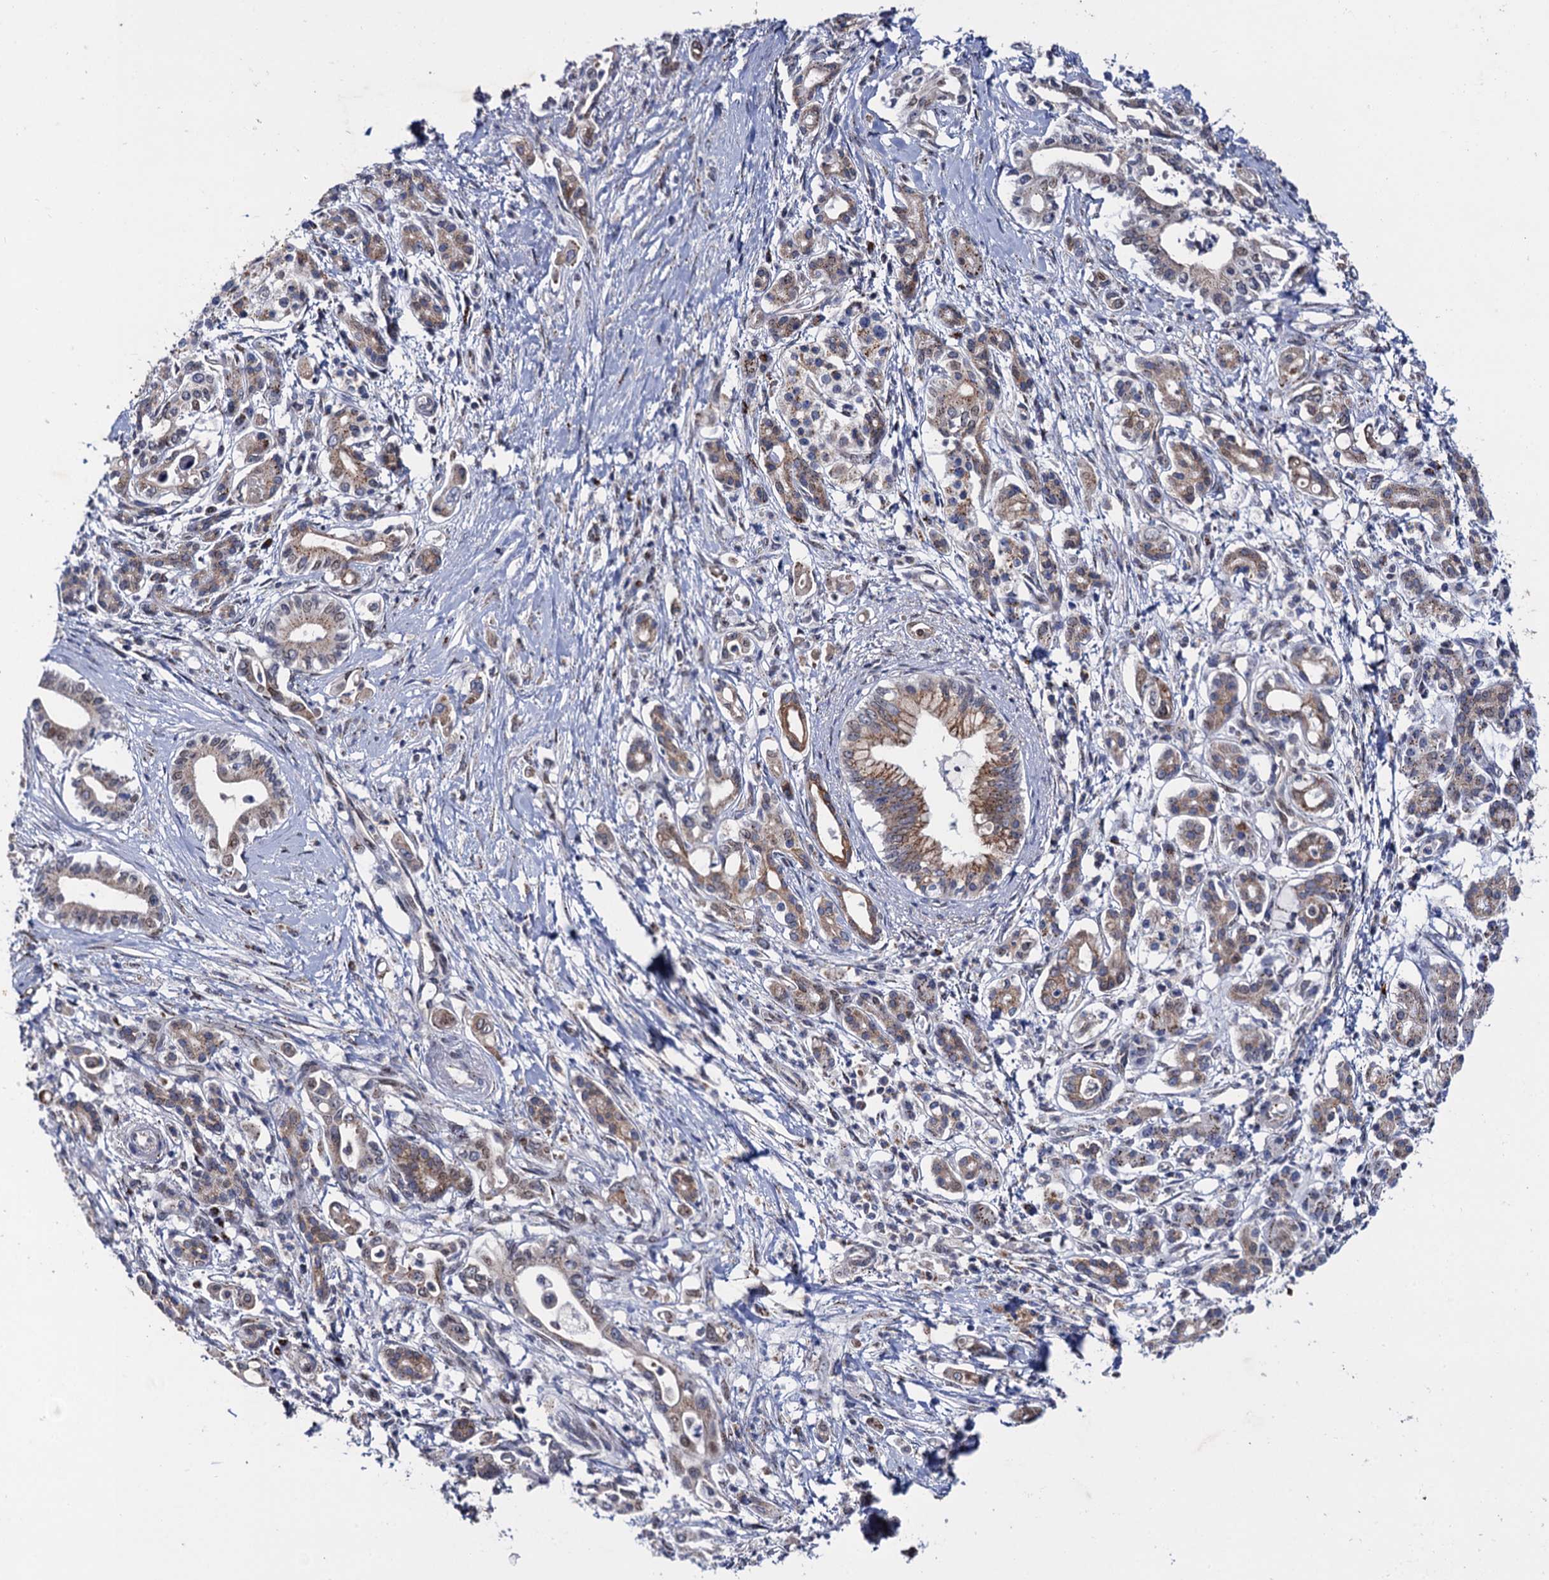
{"staining": {"intensity": "moderate", "quantity": ">75%", "location": "cytoplasmic/membranous"}, "tissue": "pancreatic cancer", "cell_type": "Tumor cells", "image_type": "cancer", "snomed": [{"axis": "morphology", "description": "Adenocarcinoma, NOS"}, {"axis": "topography", "description": "Pancreas"}], "caption": "Immunohistochemistry micrograph of neoplastic tissue: human pancreatic adenocarcinoma stained using immunohistochemistry shows medium levels of moderate protein expression localized specifically in the cytoplasmic/membranous of tumor cells, appearing as a cytoplasmic/membranous brown color.", "gene": "THAP2", "patient": {"sex": "female", "age": 66}}